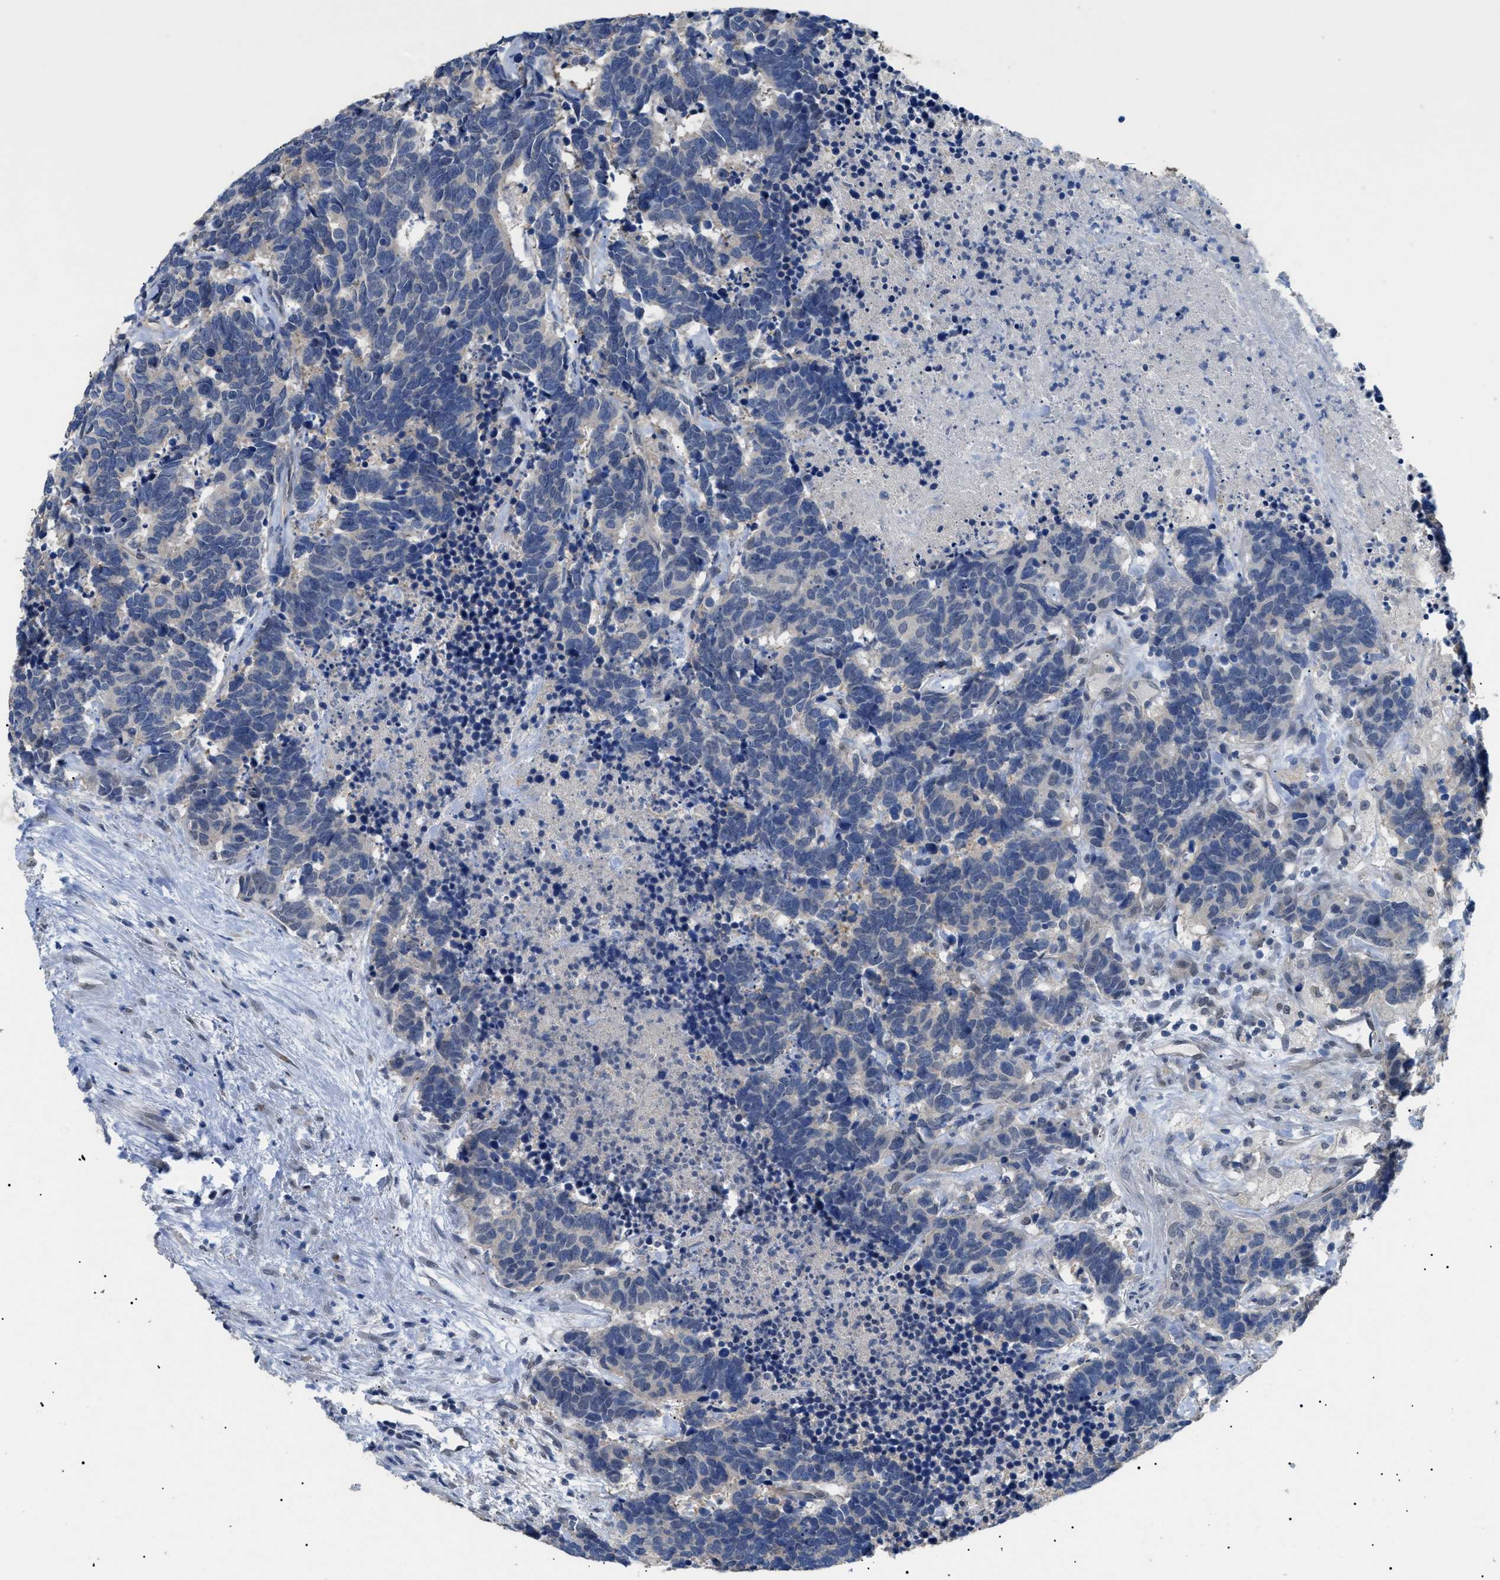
{"staining": {"intensity": "negative", "quantity": "none", "location": "none"}, "tissue": "carcinoid", "cell_type": "Tumor cells", "image_type": "cancer", "snomed": [{"axis": "morphology", "description": "Carcinoma, NOS"}, {"axis": "morphology", "description": "Carcinoid, malignant, NOS"}, {"axis": "topography", "description": "Urinary bladder"}], "caption": "IHC photomicrograph of neoplastic tissue: carcinoid stained with DAB demonstrates no significant protein staining in tumor cells.", "gene": "CRCP", "patient": {"sex": "male", "age": 57}}